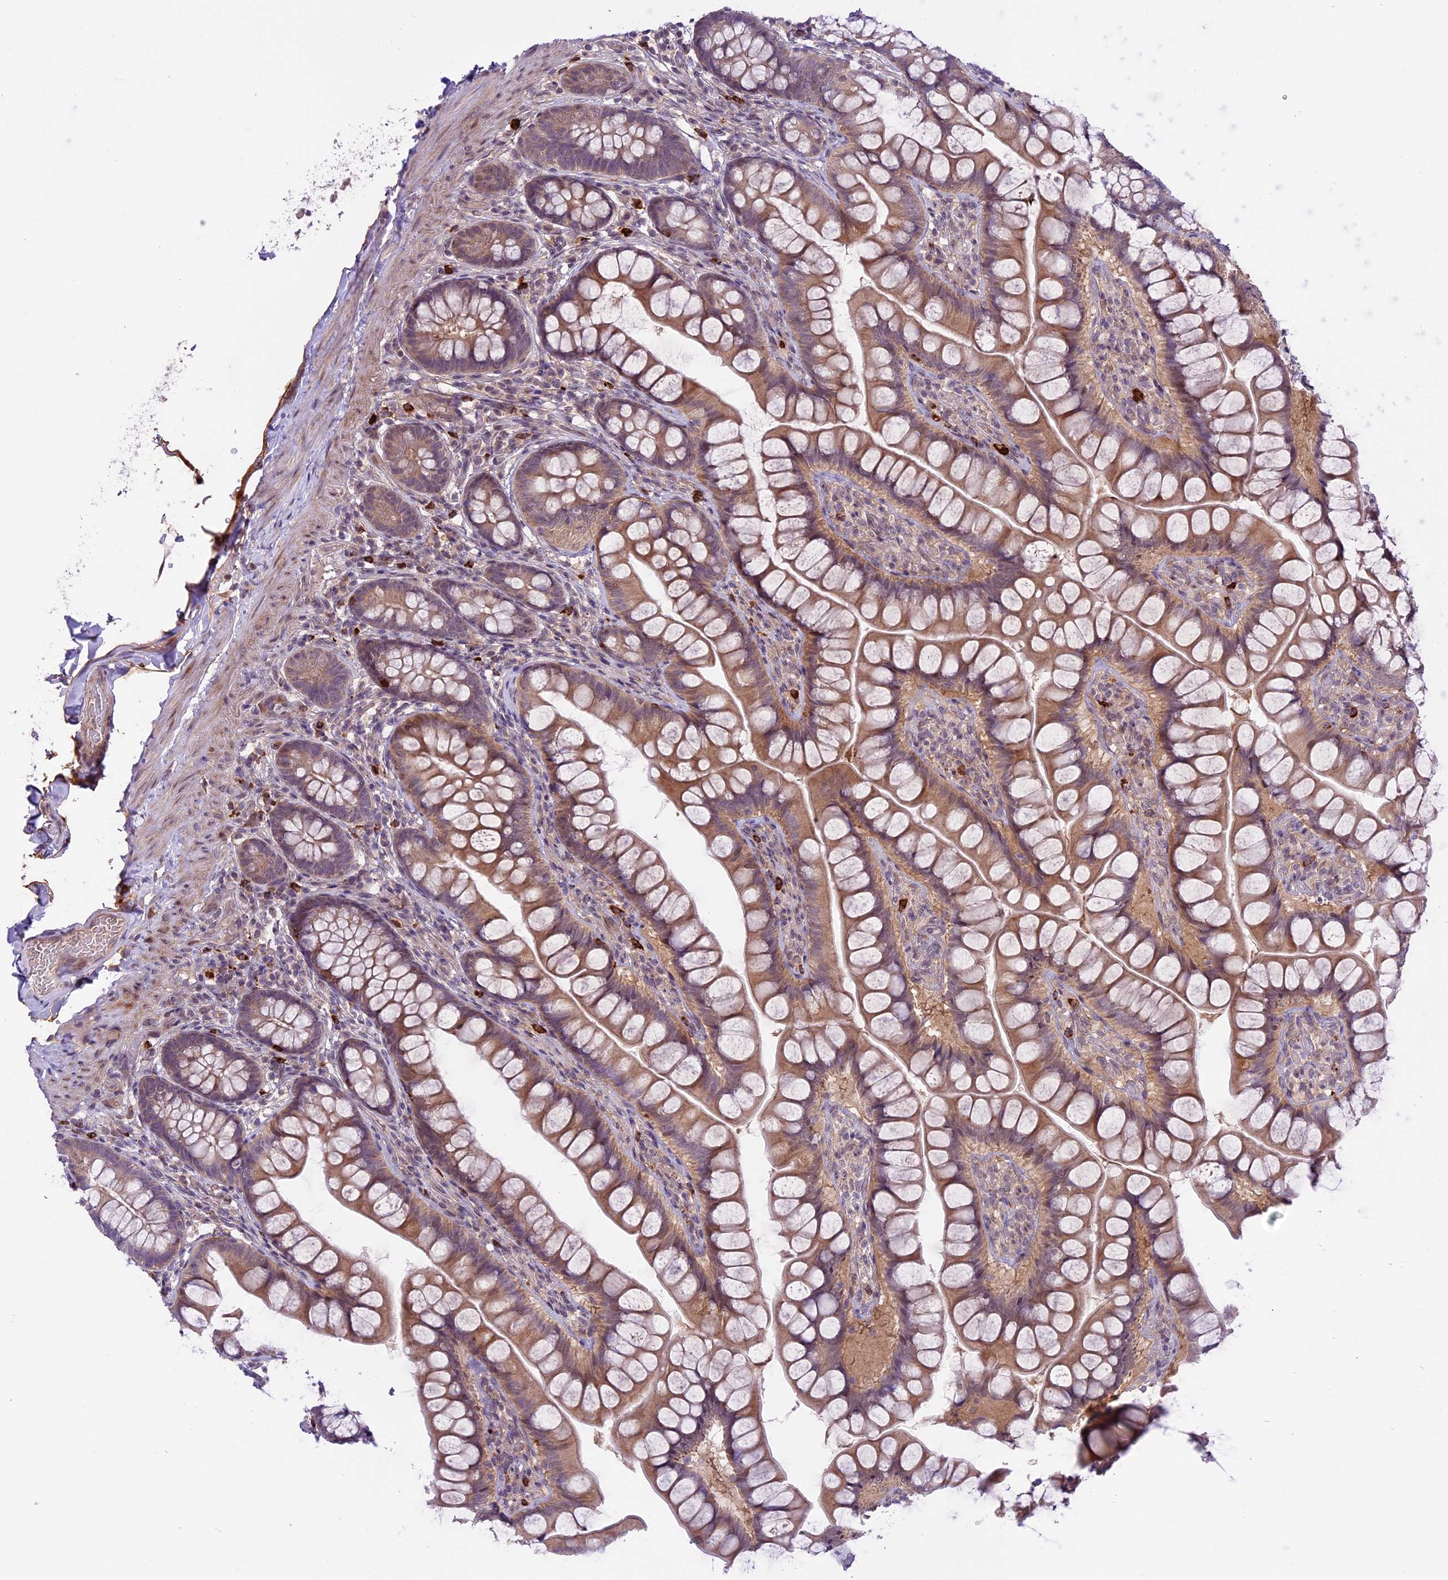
{"staining": {"intensity": "moderate", "quantity": ">75%", "location": "cytoplasmic/membranous"}, "tissue": "small intestine", "cell_type": "Glandular cells", "image_type": "normal", "snomed": [{"axis": "morphology", "description": "Normal tissue, NOS"}, {"axis": "topography", "description": "Small intestine"}], "caption": "Small intestine stained with DAB immunohistochemistry exhibits medium levels of moderate cytoplasmic/membranous positivity in about >75% of glandular cells.", "gene": "SPRED1", "patient": {"sex": "male", "age": 70}}